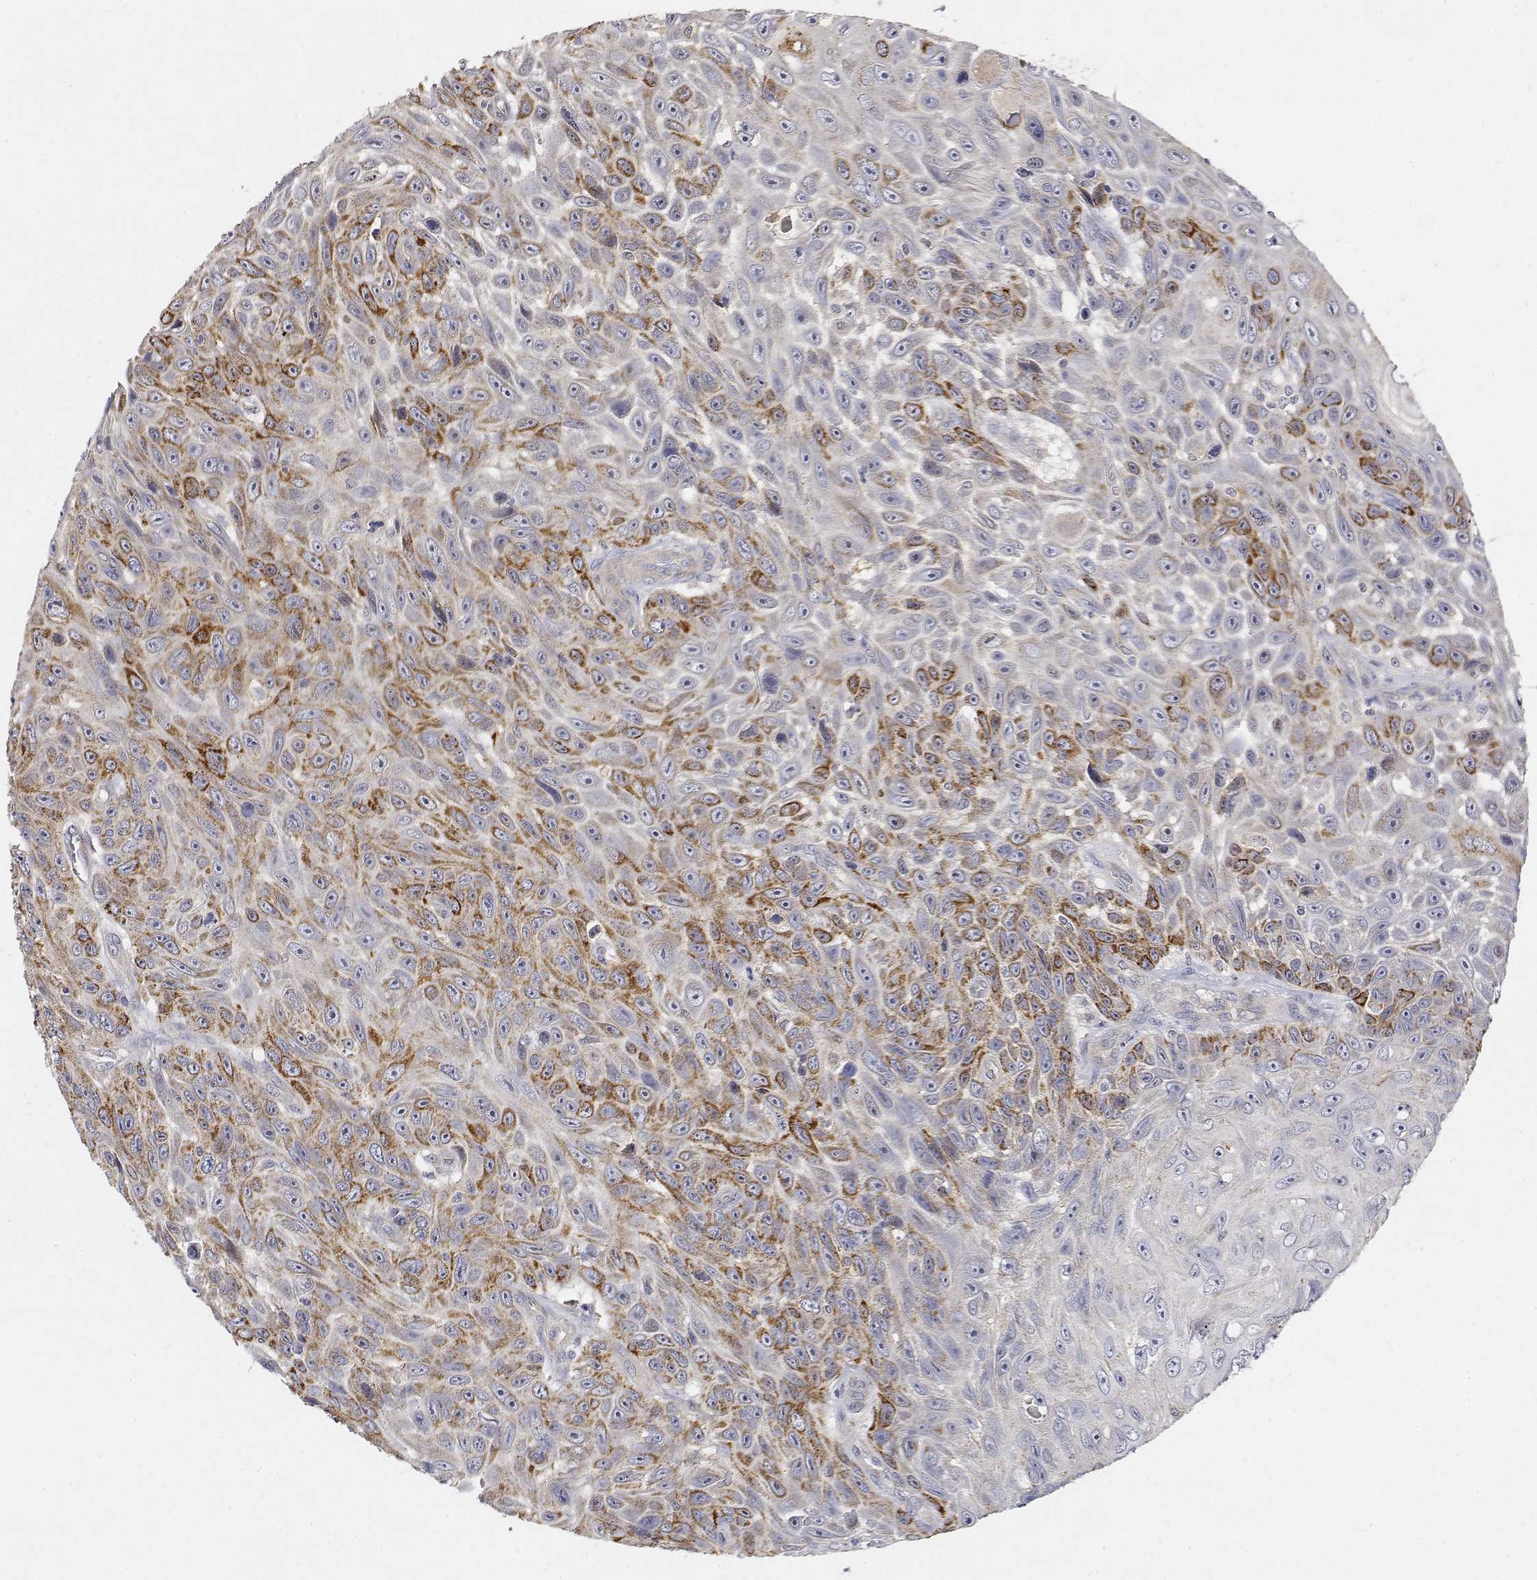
{"staining": {"intensity": "moderate", "quantity": "25%-75%", "location": "cytoplasmic/membranous"}, "tissue": "skin cancer", "cell_type": "Tumor cells", "image_type": "cancer", "snomed": [{"axis": "morphology", "description": "Squamous cell carcinoma, NOS"}, {"axis": "topography", "description": "Skin"}], "caption": "A high-resolution micrograph shows immunohistochemistry staining of squamous cell carcinoma (skin), which demonstrates moderate cytoplasmic/membranous staining in about 25%-75% of tumor cells.", "gene": "LONRF3", "patient": {"sex": "male", "age": 82}}